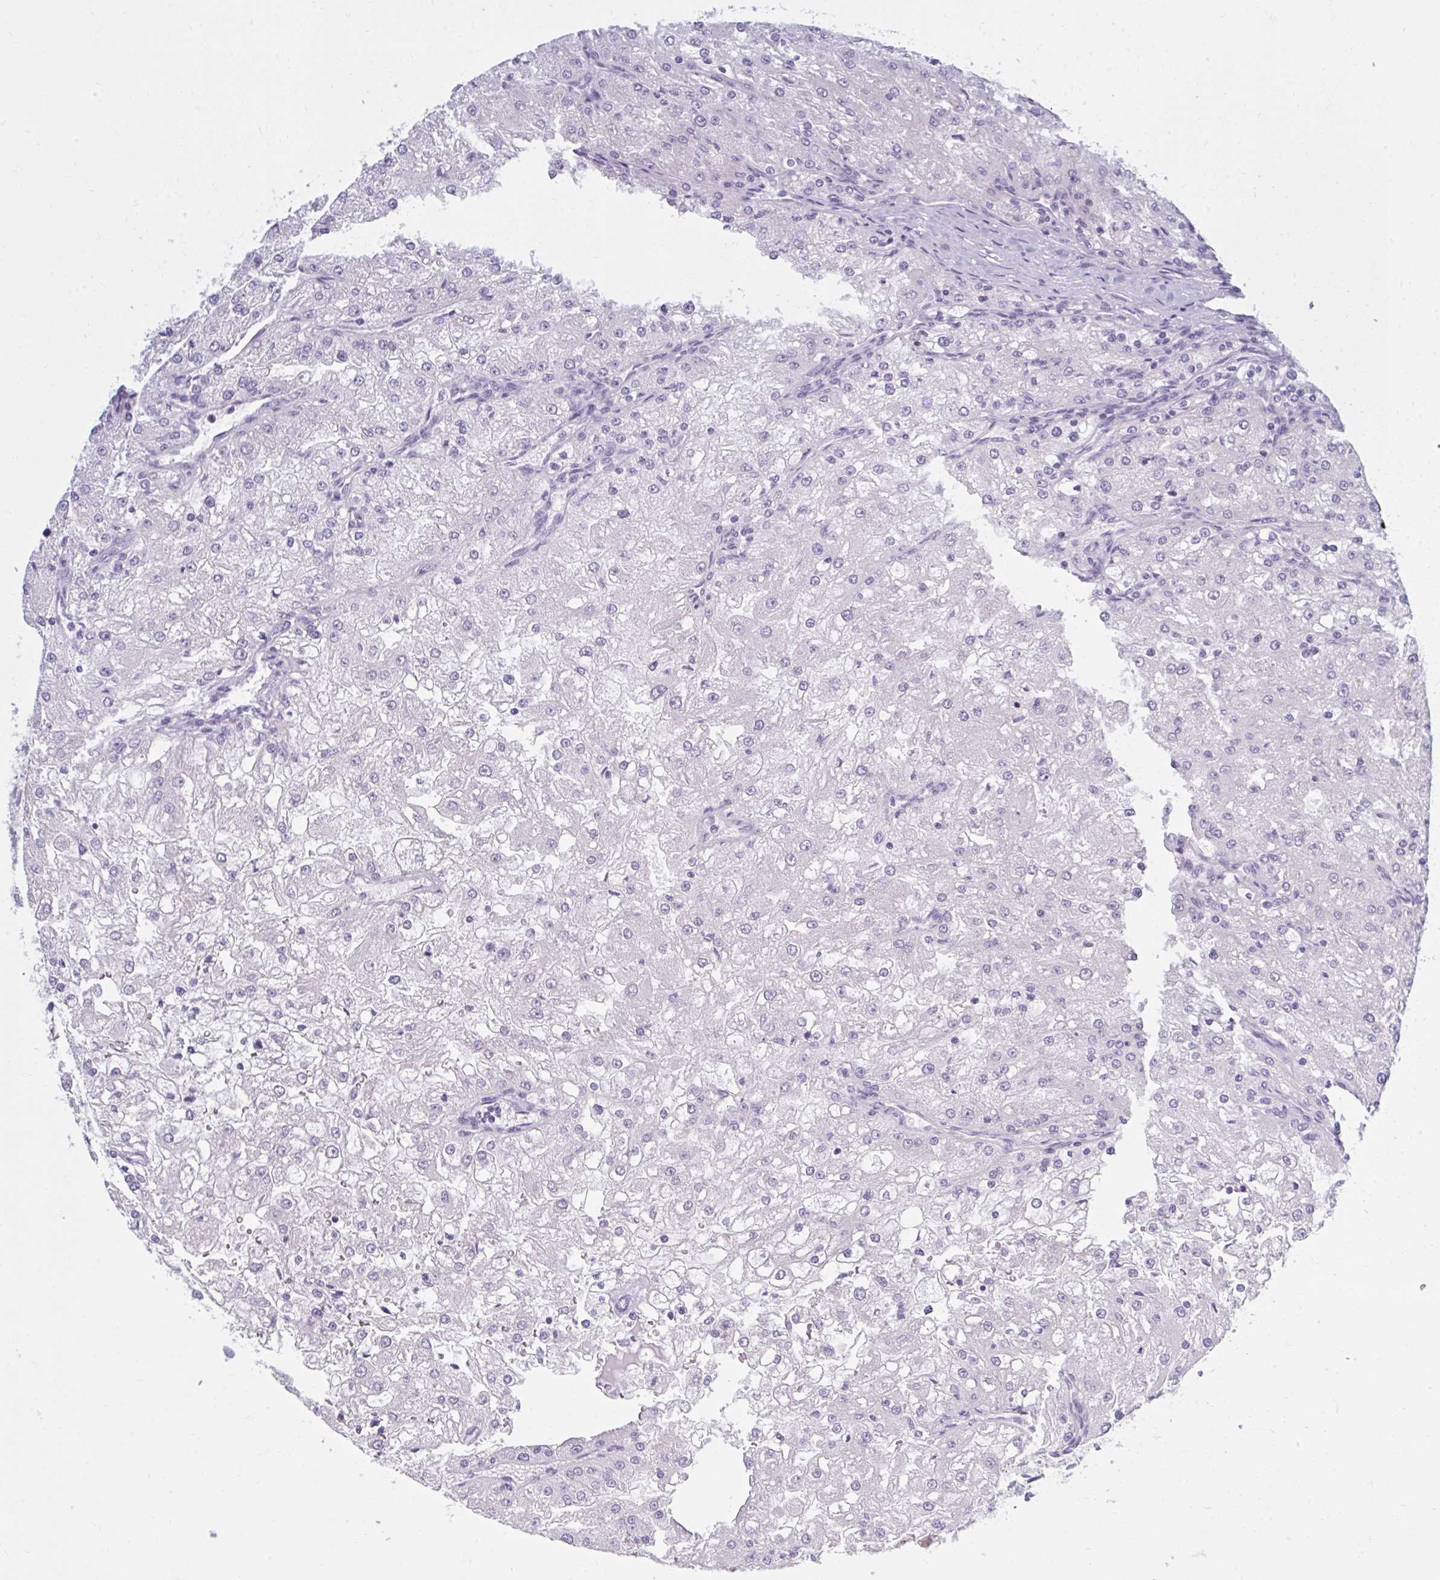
{"staining": {"intensity": "negative", "quantity": "none", "location": "none"}, "tissue": "renal cancer", "cell_type": "Tumor cells", "image_type": "cancer", "snomed": [{"axis": "morphology", "description": "Adenocarcinoma, NOS"}, {"axis": "topography", "description": "Kidney"}], "caption": "Tumor cells are negative for protein expression in human adenocarcinoma (renal).", "gene": "FAM153A", "patient": {"sex": "female", "age": 74}}